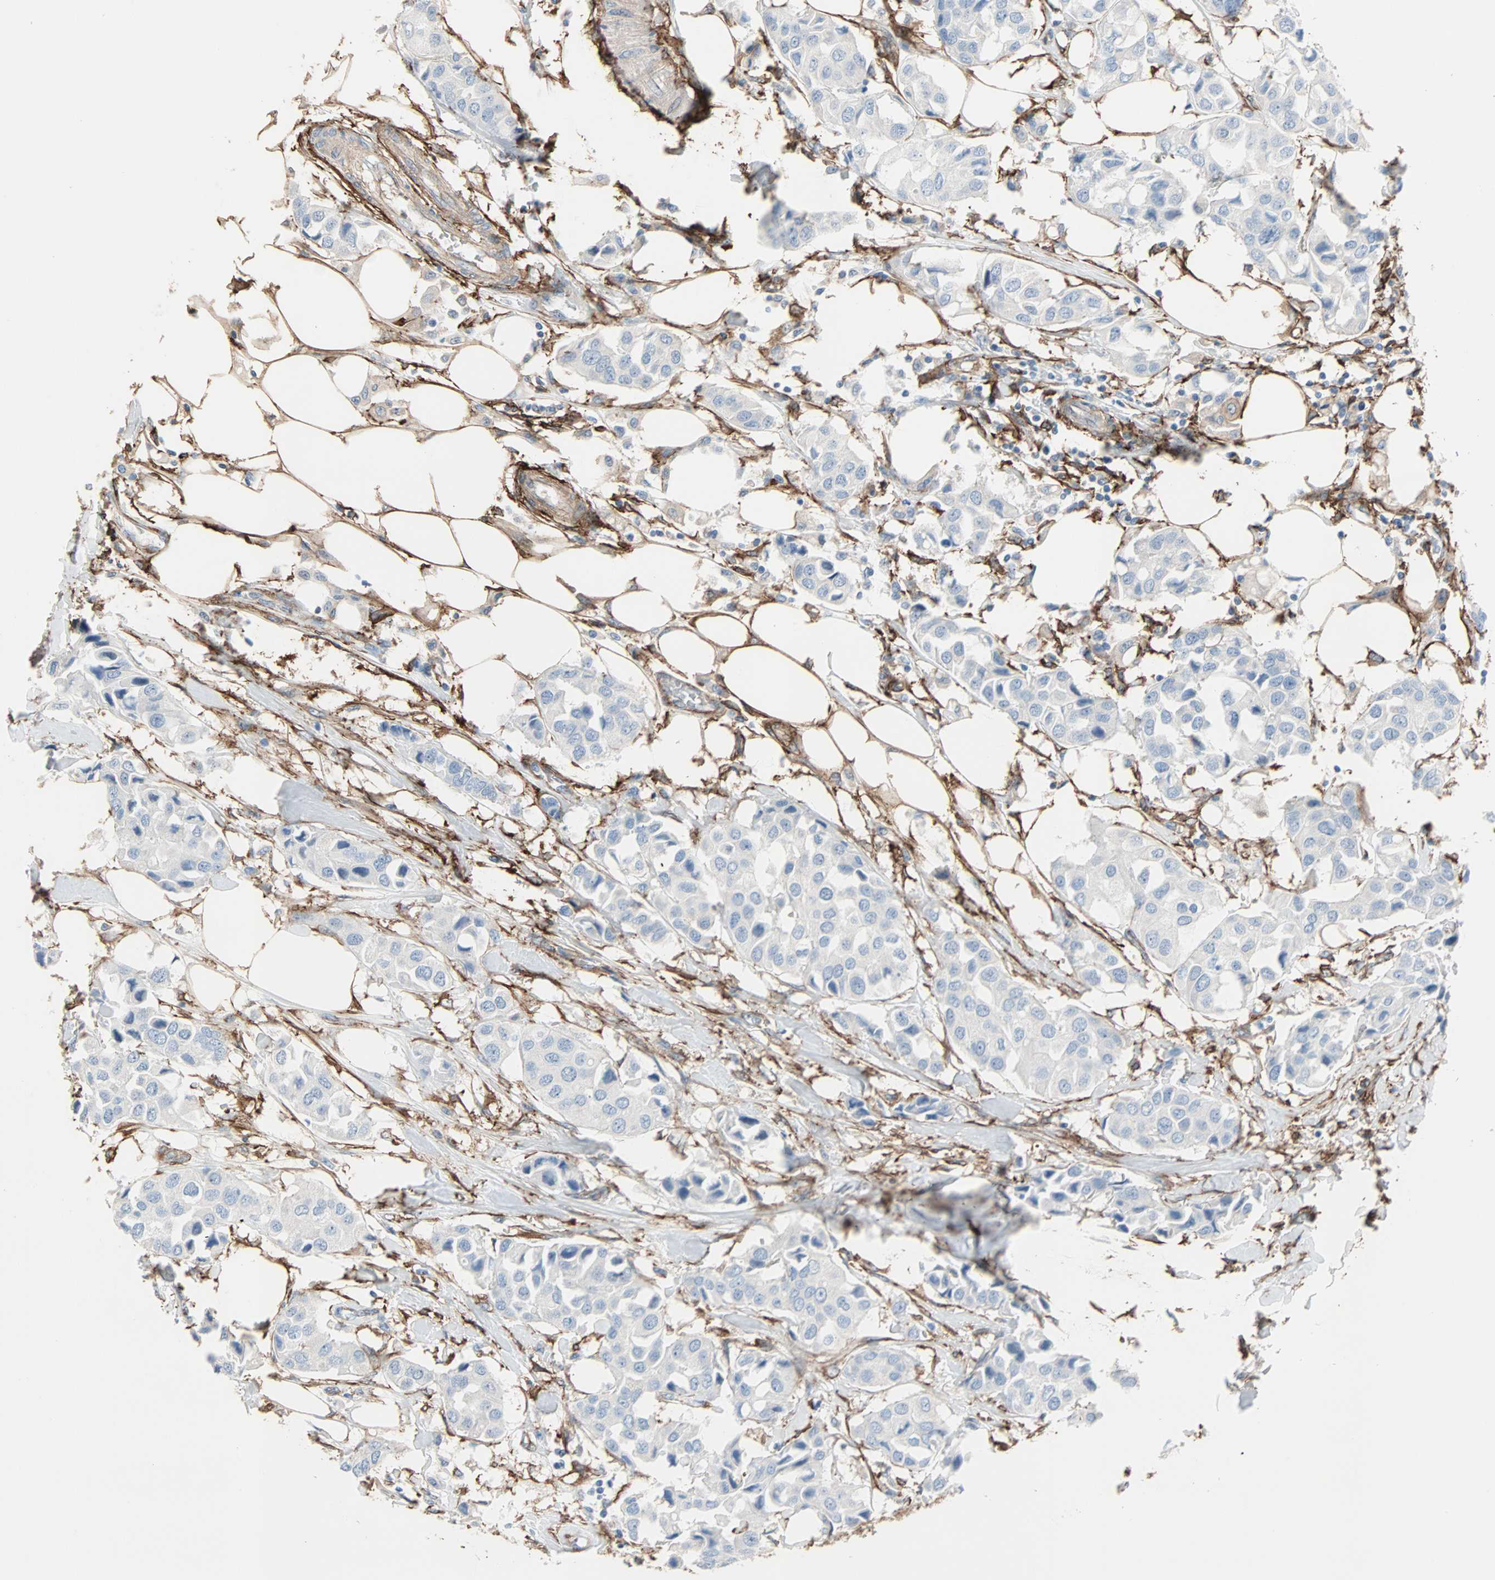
{"staining": {"intensity": "negative", "quantity": "none", "location": "none"}, "tissue": "breast cancer", "cell_type": "Tumor cells", "image_type": "cancer", "snomed": [{"axis": "morphology", "description": "Duct carcinoma"}, {"axis": "topography", "description": "Breast"}], "caption": "The IHC micrograph has no significant positivity in tumor cells of breast infiltrating ductal carcinoma tissue. The staining is performed using DAB (3,3'-diaminobenzidine) brown chromogen with nuclei counter-stained in using hematoxylin.", "gene": "EPB41L2", "patient": {"sex": "female", "age": 80}}